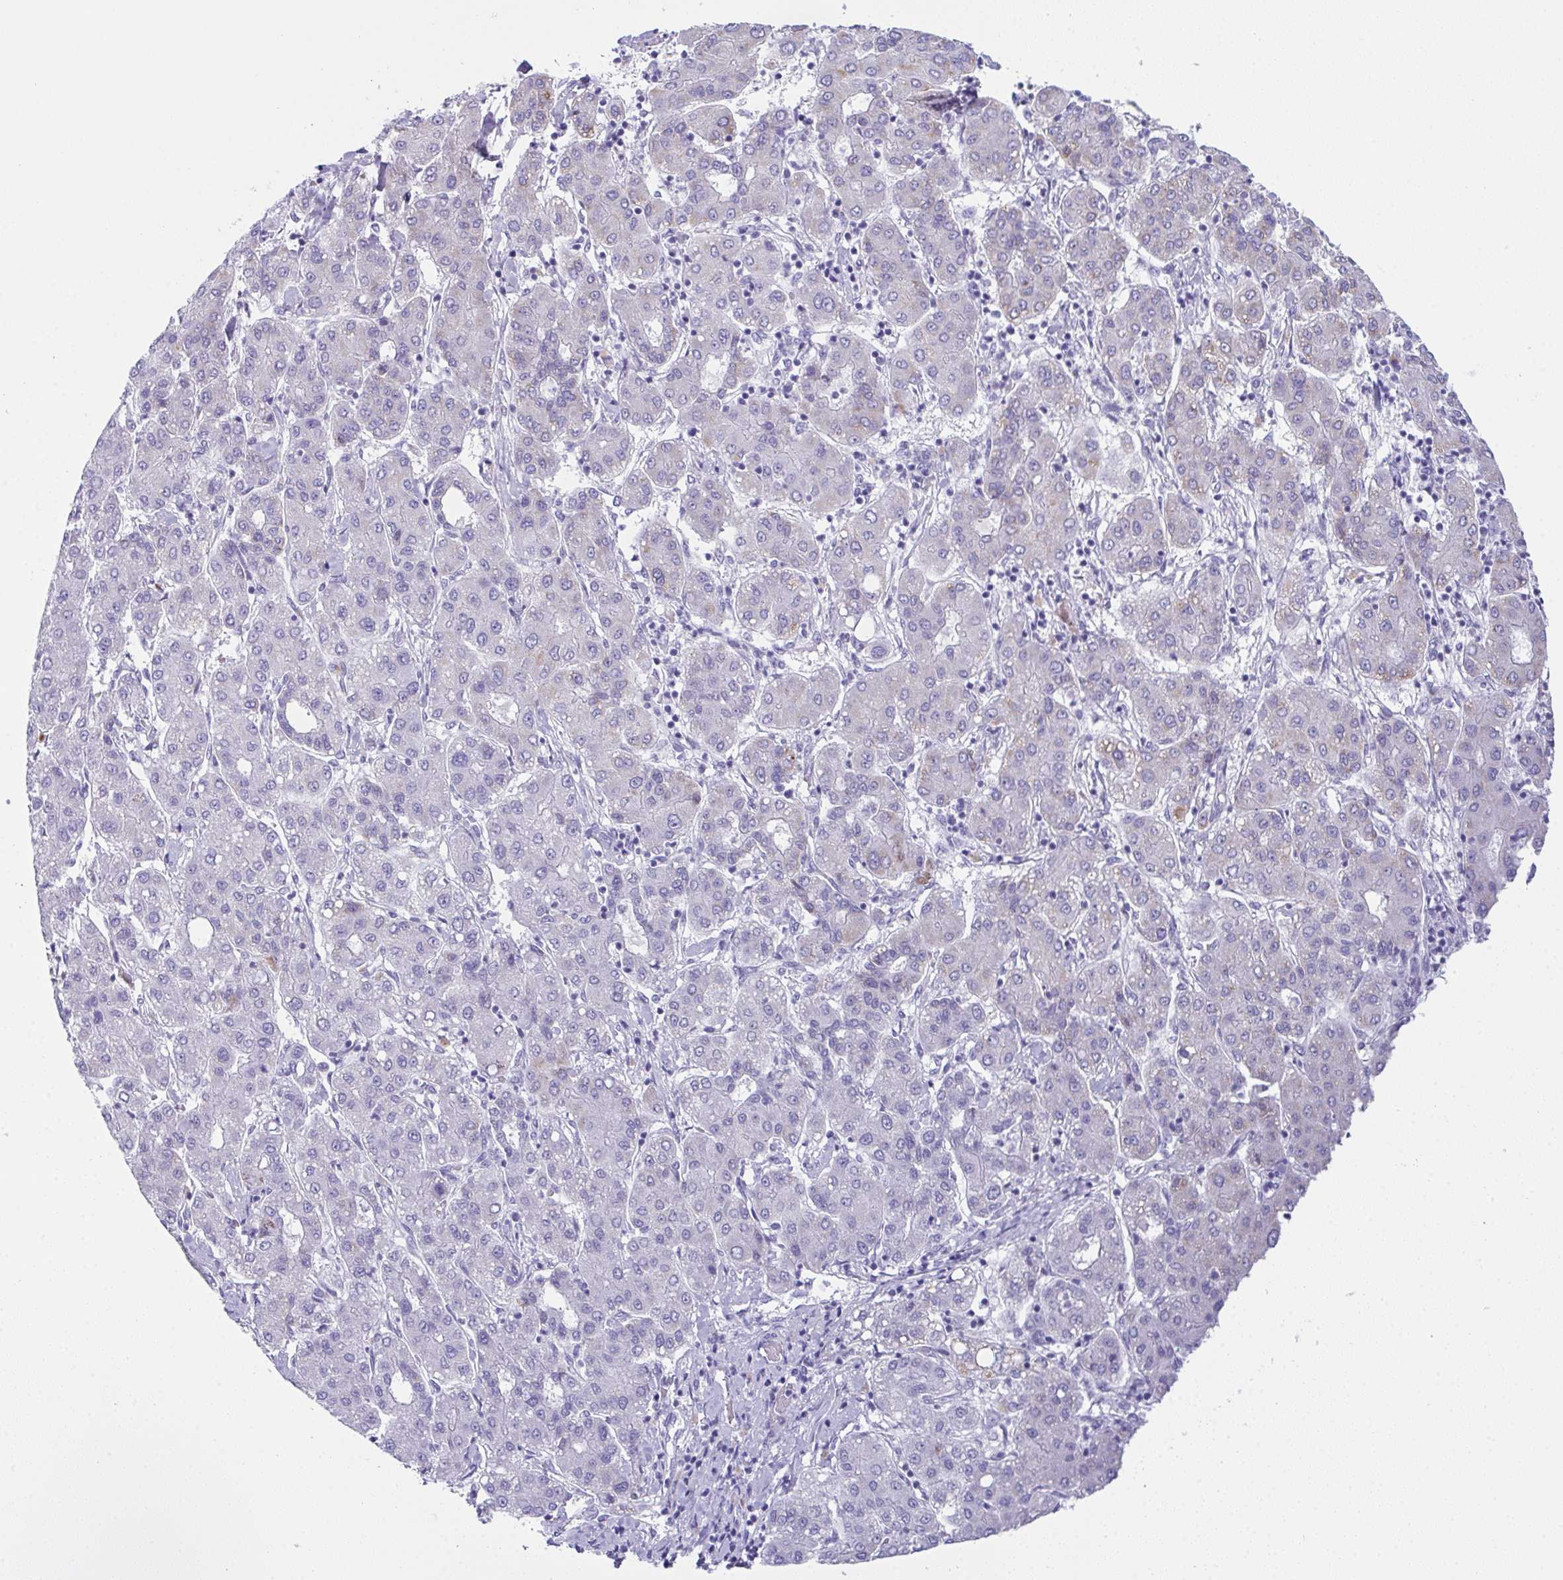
{"staining": {"intensity": "negative", "quantity": "none", "location": "none"}, "tissue": "liver cancer", "cell_type": "Tumor cells", "image_type": "cancer", "snomed": [{"axis": "morphology", "description": "Carcinoma, Hepatocellular, NOS"}, {"axis": "topography", "description": "Liver"}], "caption": "Immunohistochemical staining of human liver cancer (hepatocellular carcinoma) shows no significant expression in tumor cells.", "gene": "TEX19", "patient": {"sex": "male", "age": 65}}